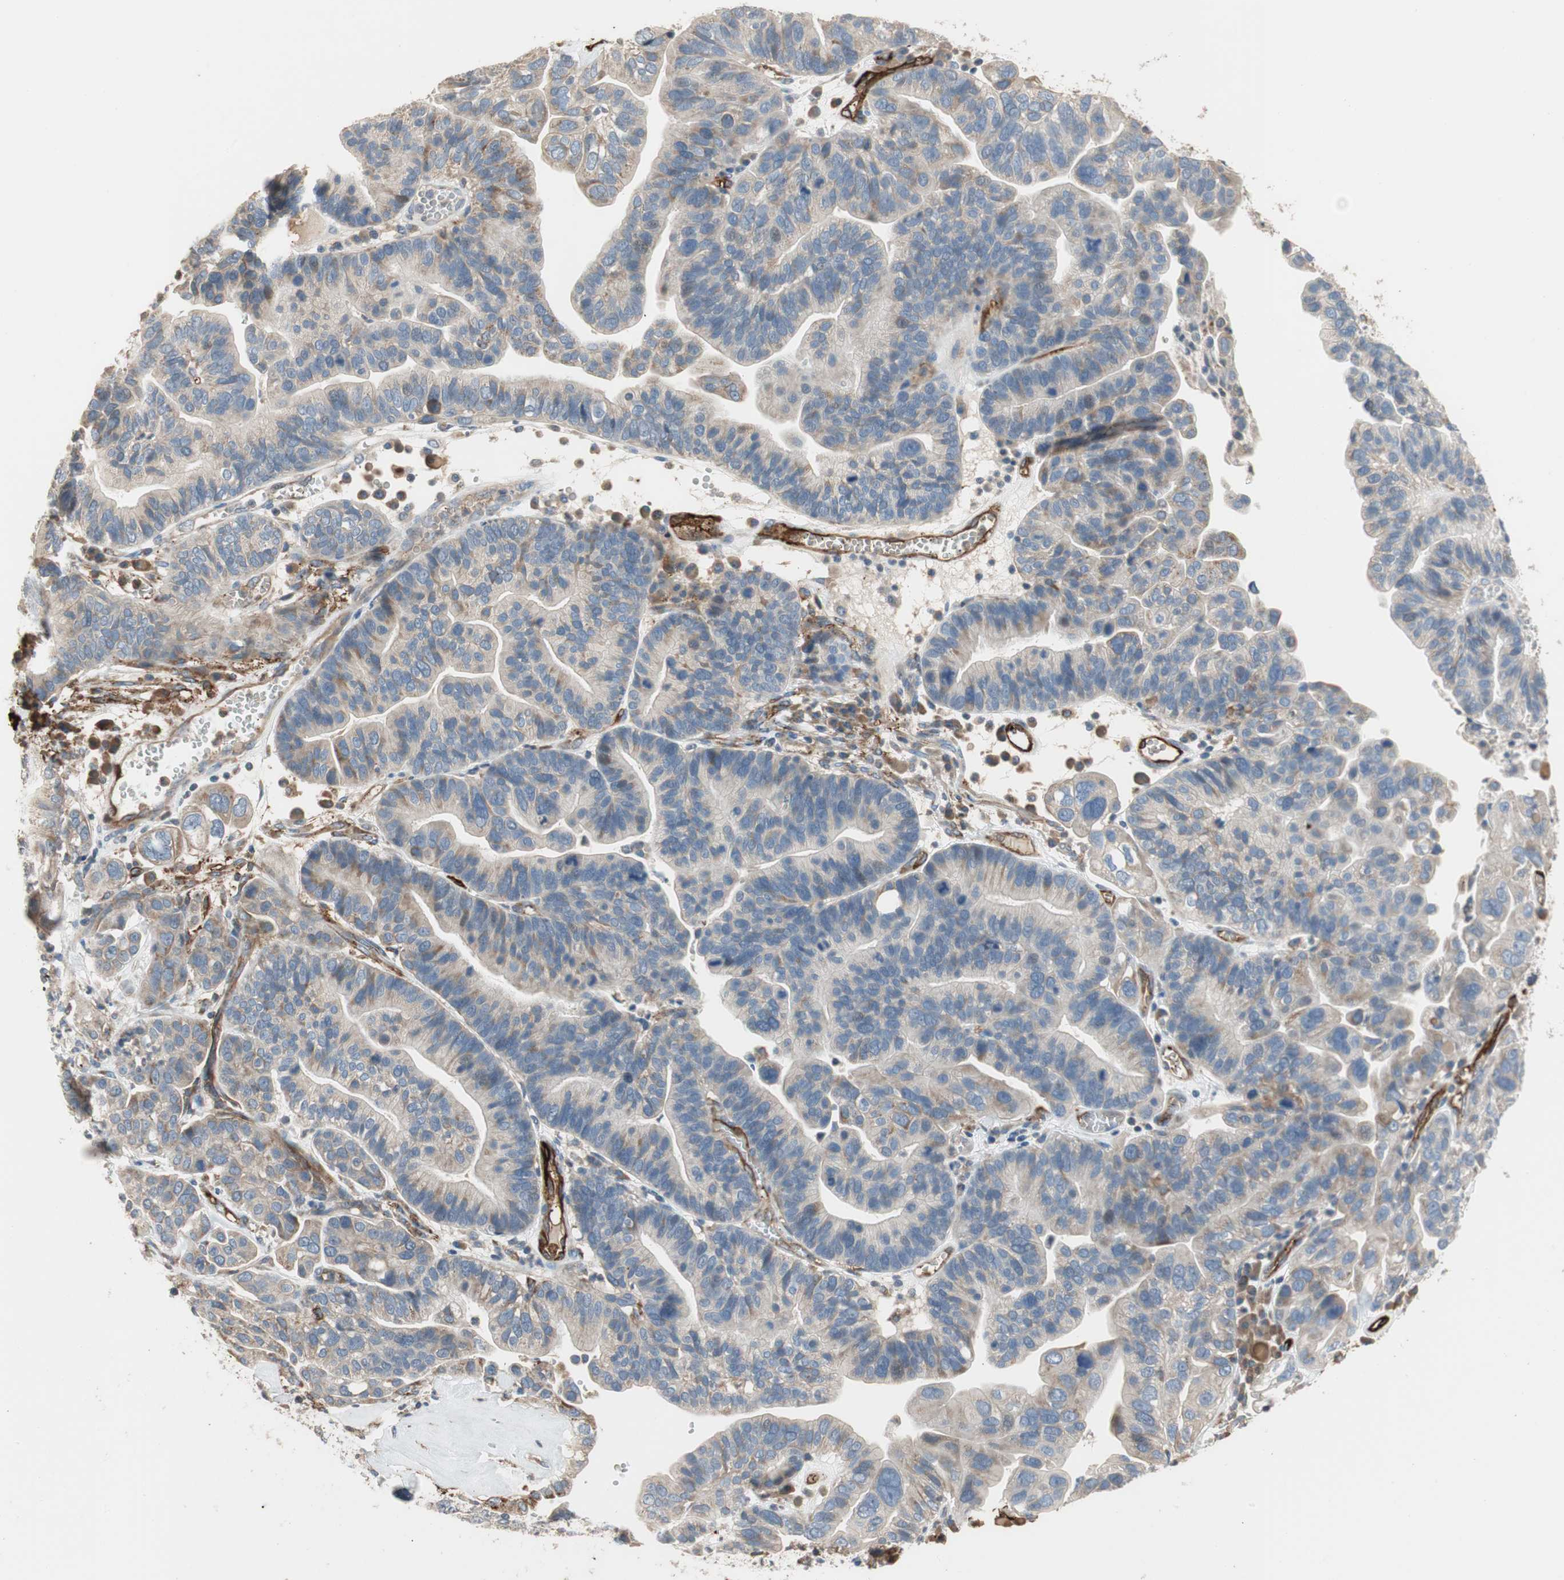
{"staining": {"intensity": "negative", "quantity": "none", "location": "none"}, "tissue": "ovarian cancer", "cell_type": "Tumor cells", "image_type": "cancer", "snomed": [{"axis": "morphology", "description": "Cystadenocarcinoma, serous, NOS"}, {"axis": "topography", "description": "Ovary"}], "caption": "Tumor cells show no significant protein expression in serous cystadenocarcinoma (ovarian).", "gene": "ALPL", "patient": {"sex": "female", "age": 56}}